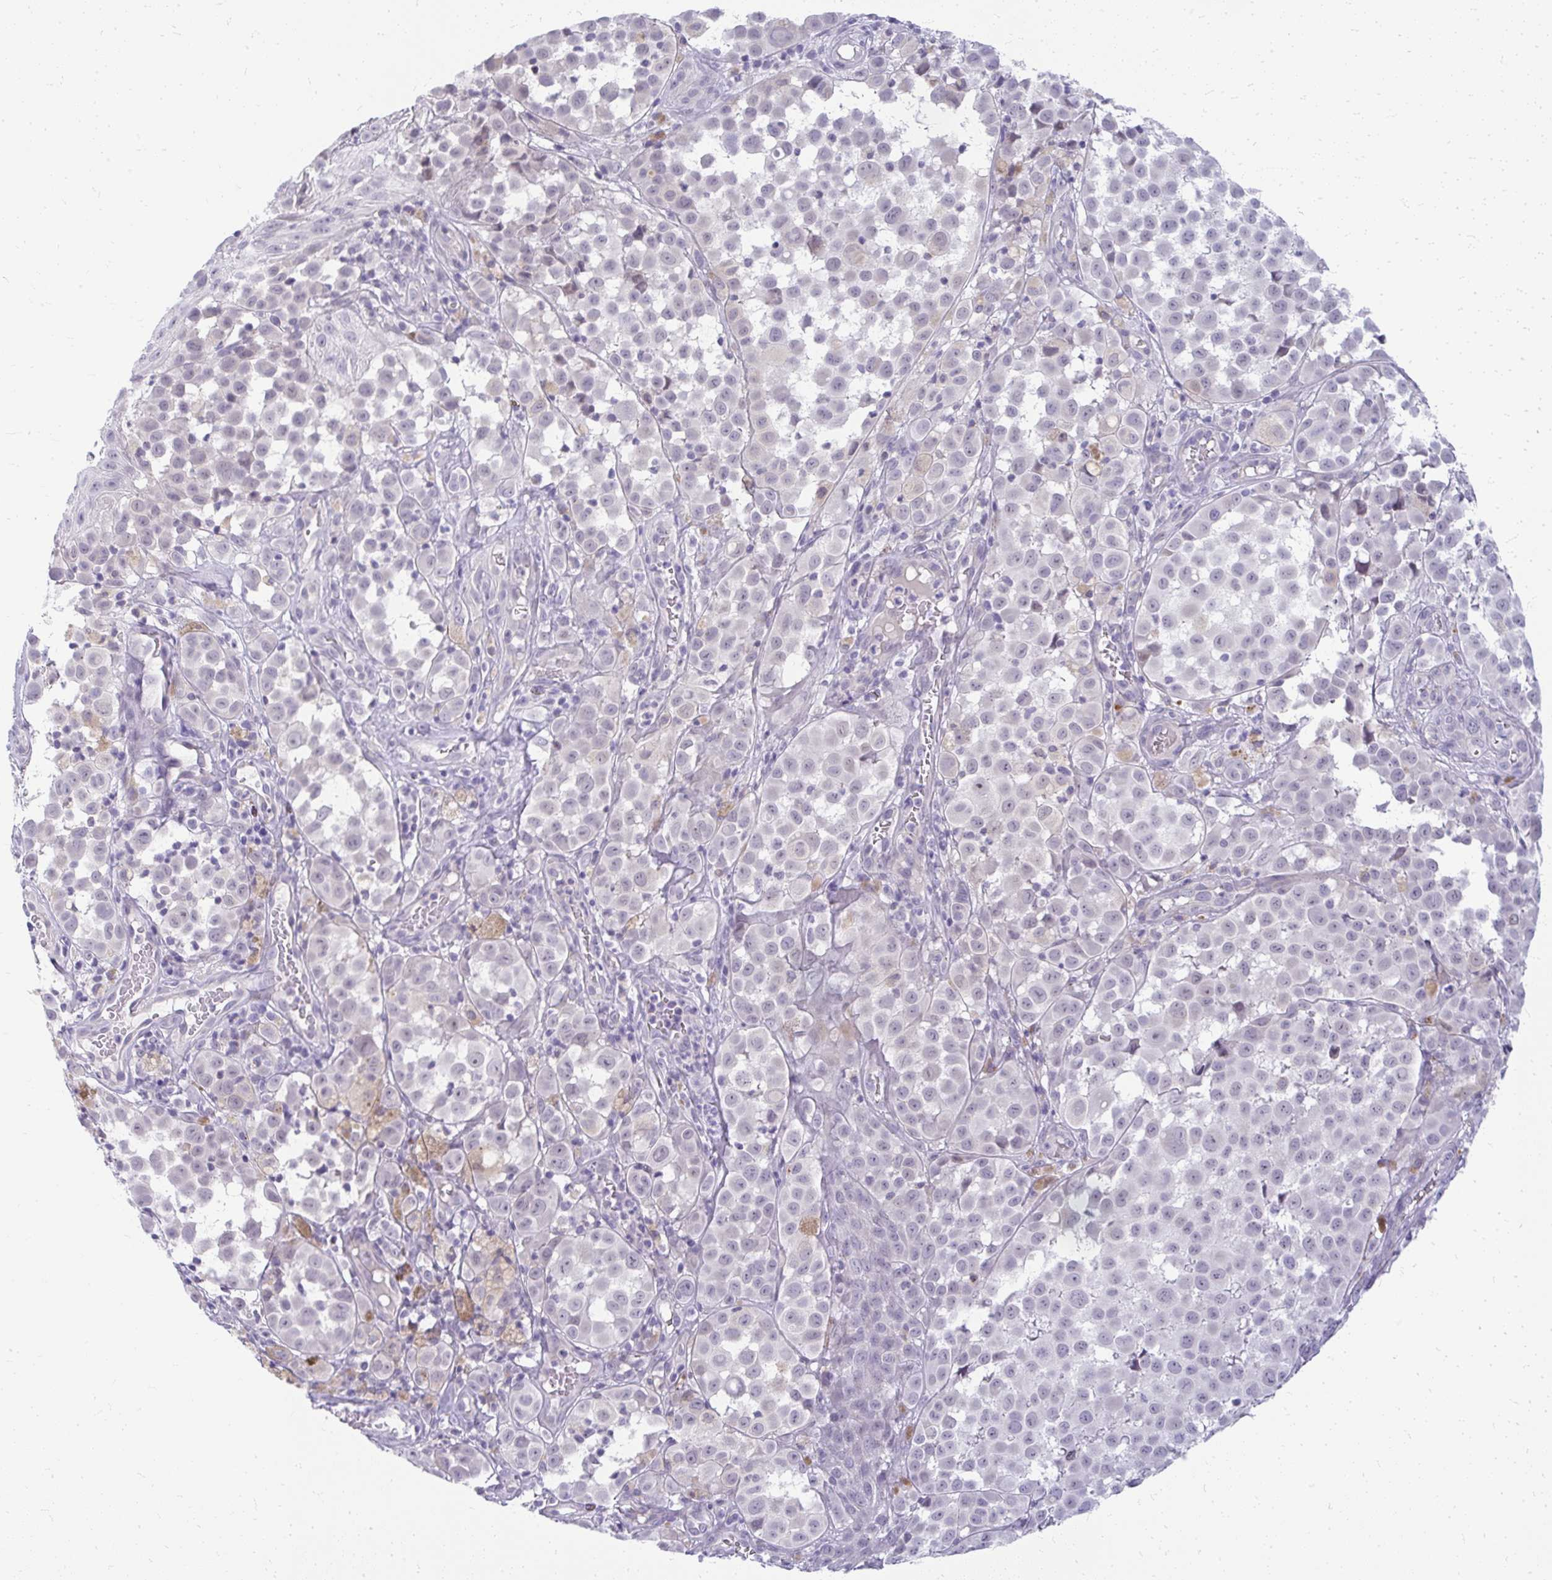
{"staining": {"intensity": "negative", "quantity": "none", "location": "none"}, "tissue": "melanoma", "cell_type": "Tumor cells", "image_type": "cancer", "snomed": [{"axis": "morphology", "description": "Malignant melanoma, NOS"}, {"axis": "topography", "description": "Skin"}], "caption": "Immunohistochemistry (IHC) image of neoplastic tissue: human melanoma stained with DAB (3,3'-diaminobenzidine) demonstrates no significant protein expression in tumor cells.", "gene": "TEX33", "patient": {"sex": "male", "age": 64}}